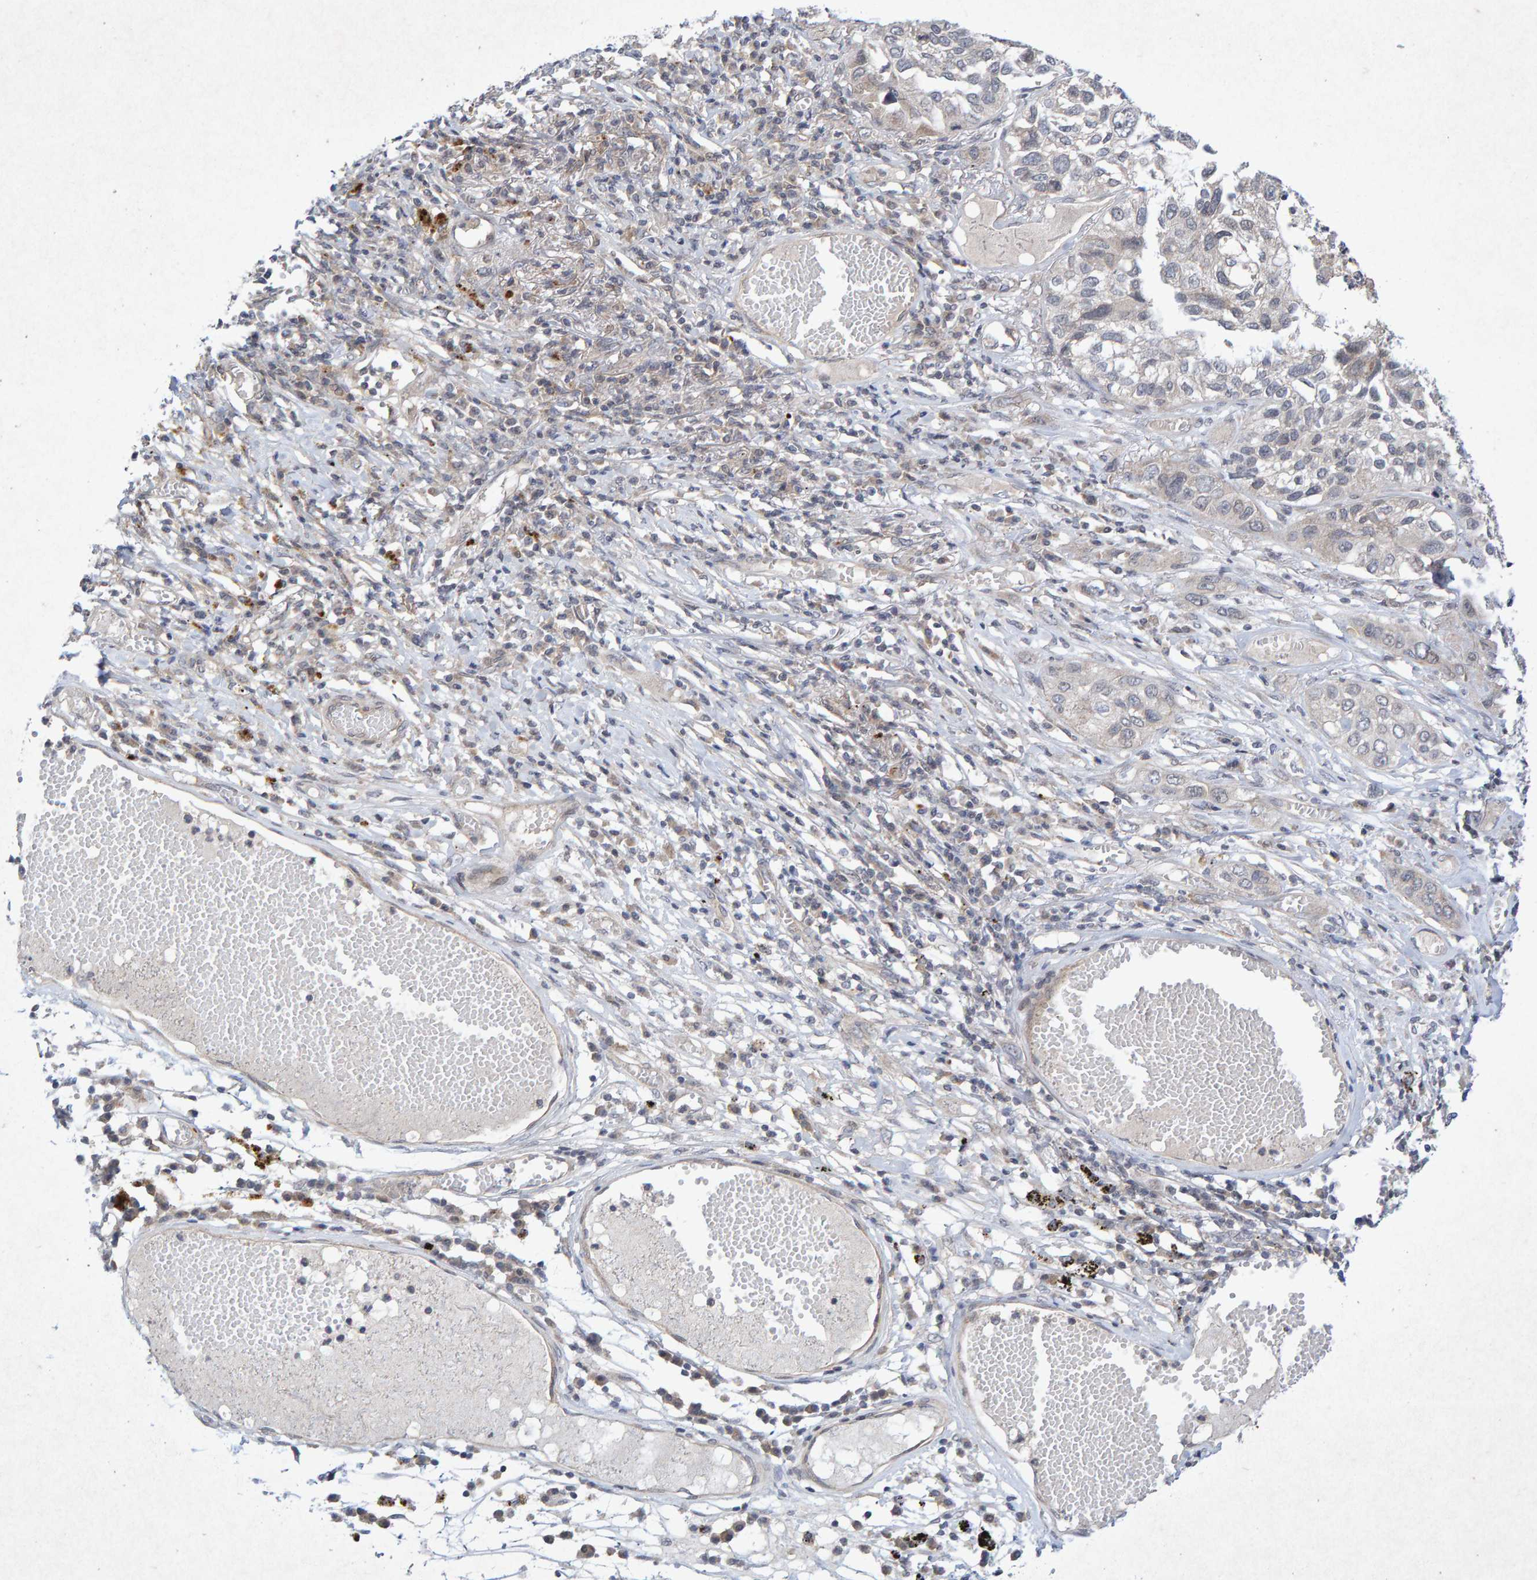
{"staining": {"intensity": "negative", "quantity": "none", "location": "none"}, "tissue": "lung cancer", "cell_type": "Tumor cells", "image_type": "cancer", "snomed": [{"axis": "morphology", "description": "Squamous cell carcinoma, NOS"}, {"axis": "topography", "description": "Lung"}], "caption": "The image exhibits no significant expression in tumor cells of lung cancer (squamous cell carcinoma). The staining was performed using DAB to visualize the protein expression in brown, while the nuclei were stained in blue with hematoxylin (Magnification: 20x).", "gene": "CDH2", "patient": {"sex": "male", "age": 71}}